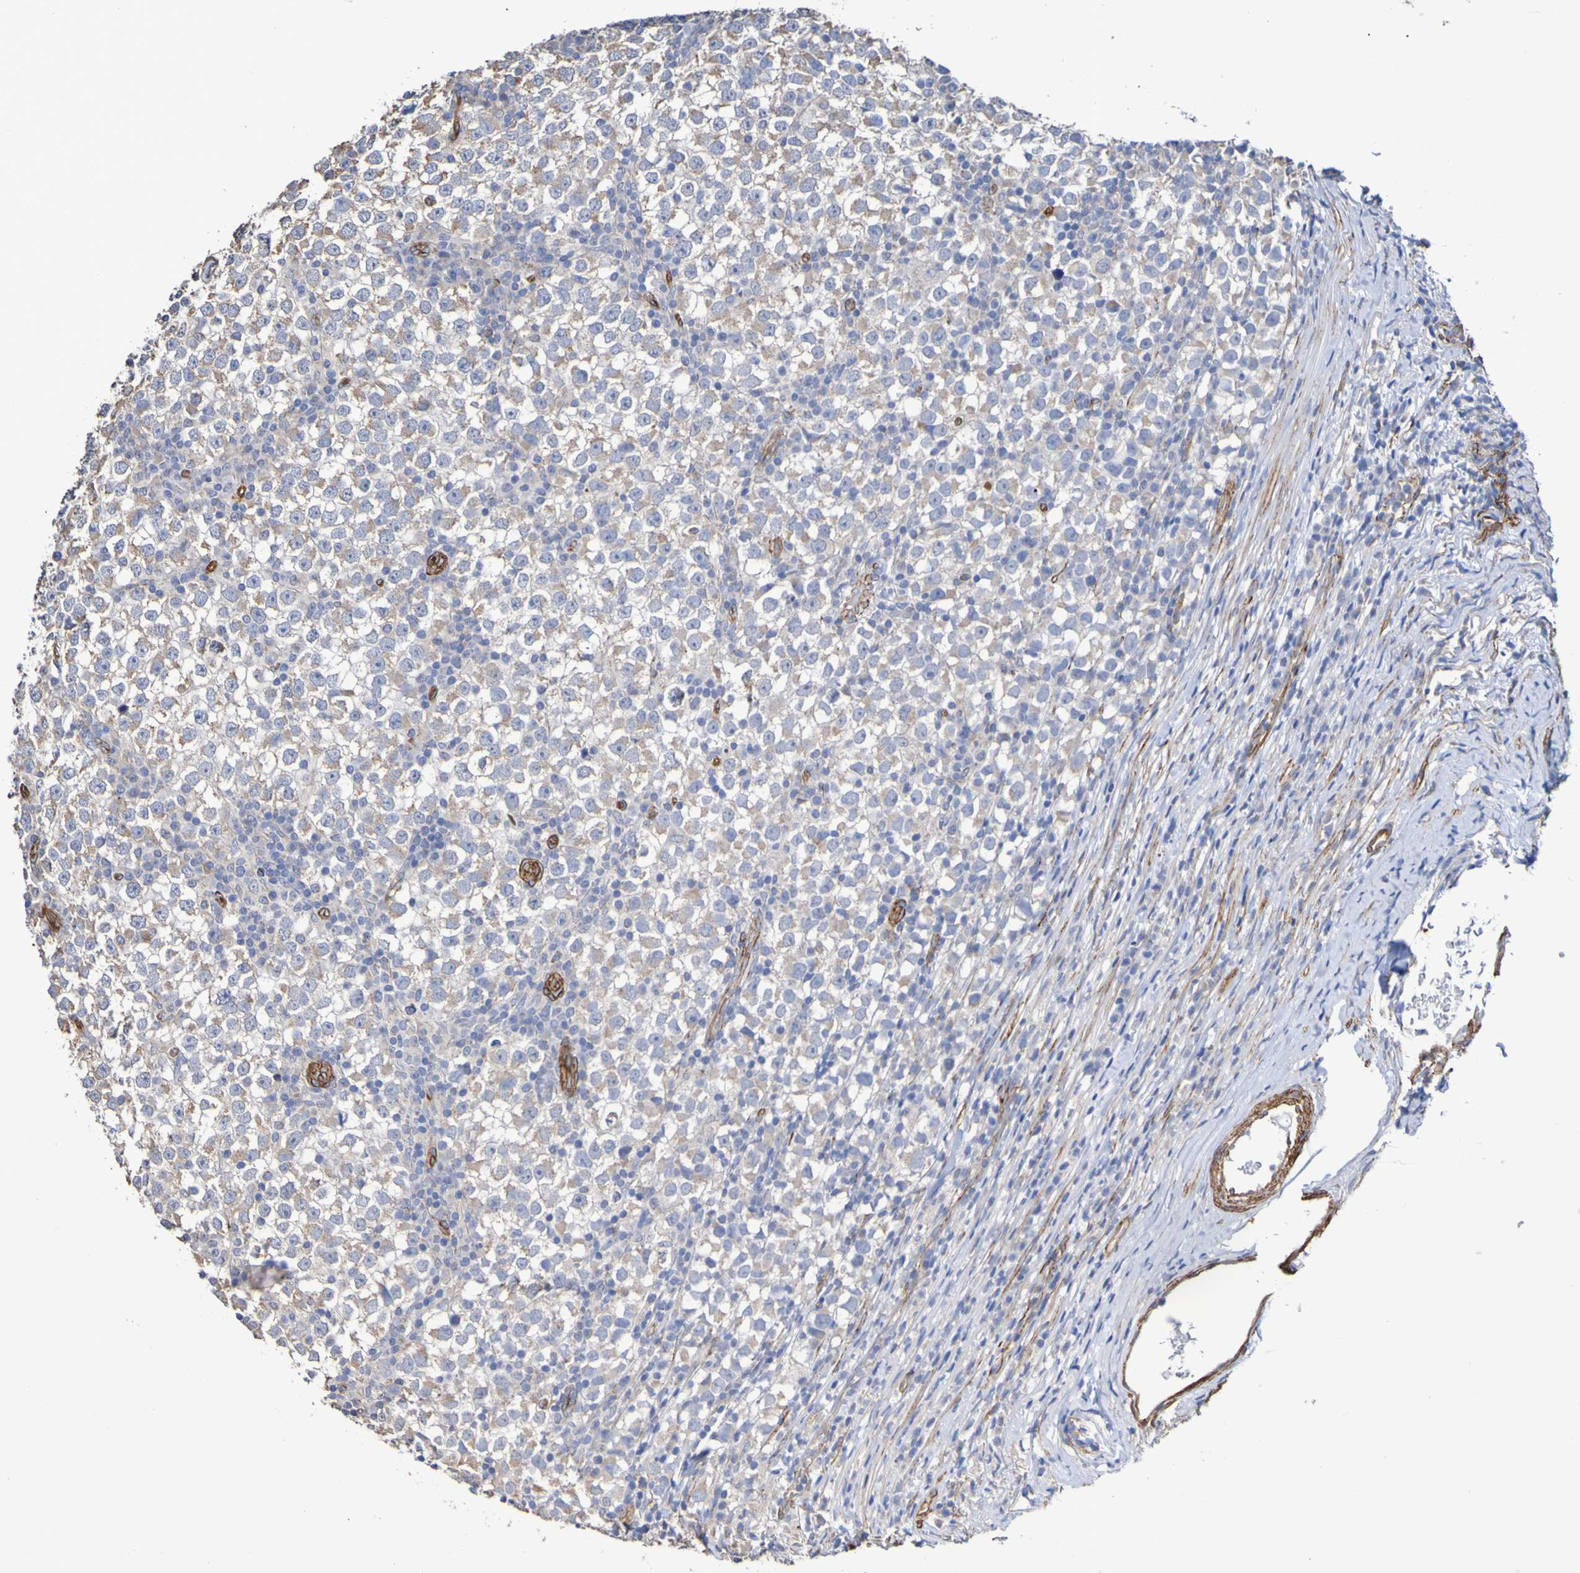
{"staining": {"intensity": "weak", "quantity": "25%-75%", "location": "cytoplasmic/membranous"}, "tissue": "testis cancer", "cell_type": "Tumor cells", "image_type": "cancer", "snomed": [{"axis": "morphology", "description": "Seminoma, NOS"}, {"axis": "topography", "description": "Testis"}], "caption": "An image of human testis cancer (seminoma) stained for a protein reveals weak cytoplasmic/membranous brown staining in tumor cells.", "gene": "ELMOD3", "patient": {"sex": "male", "age": 65}}